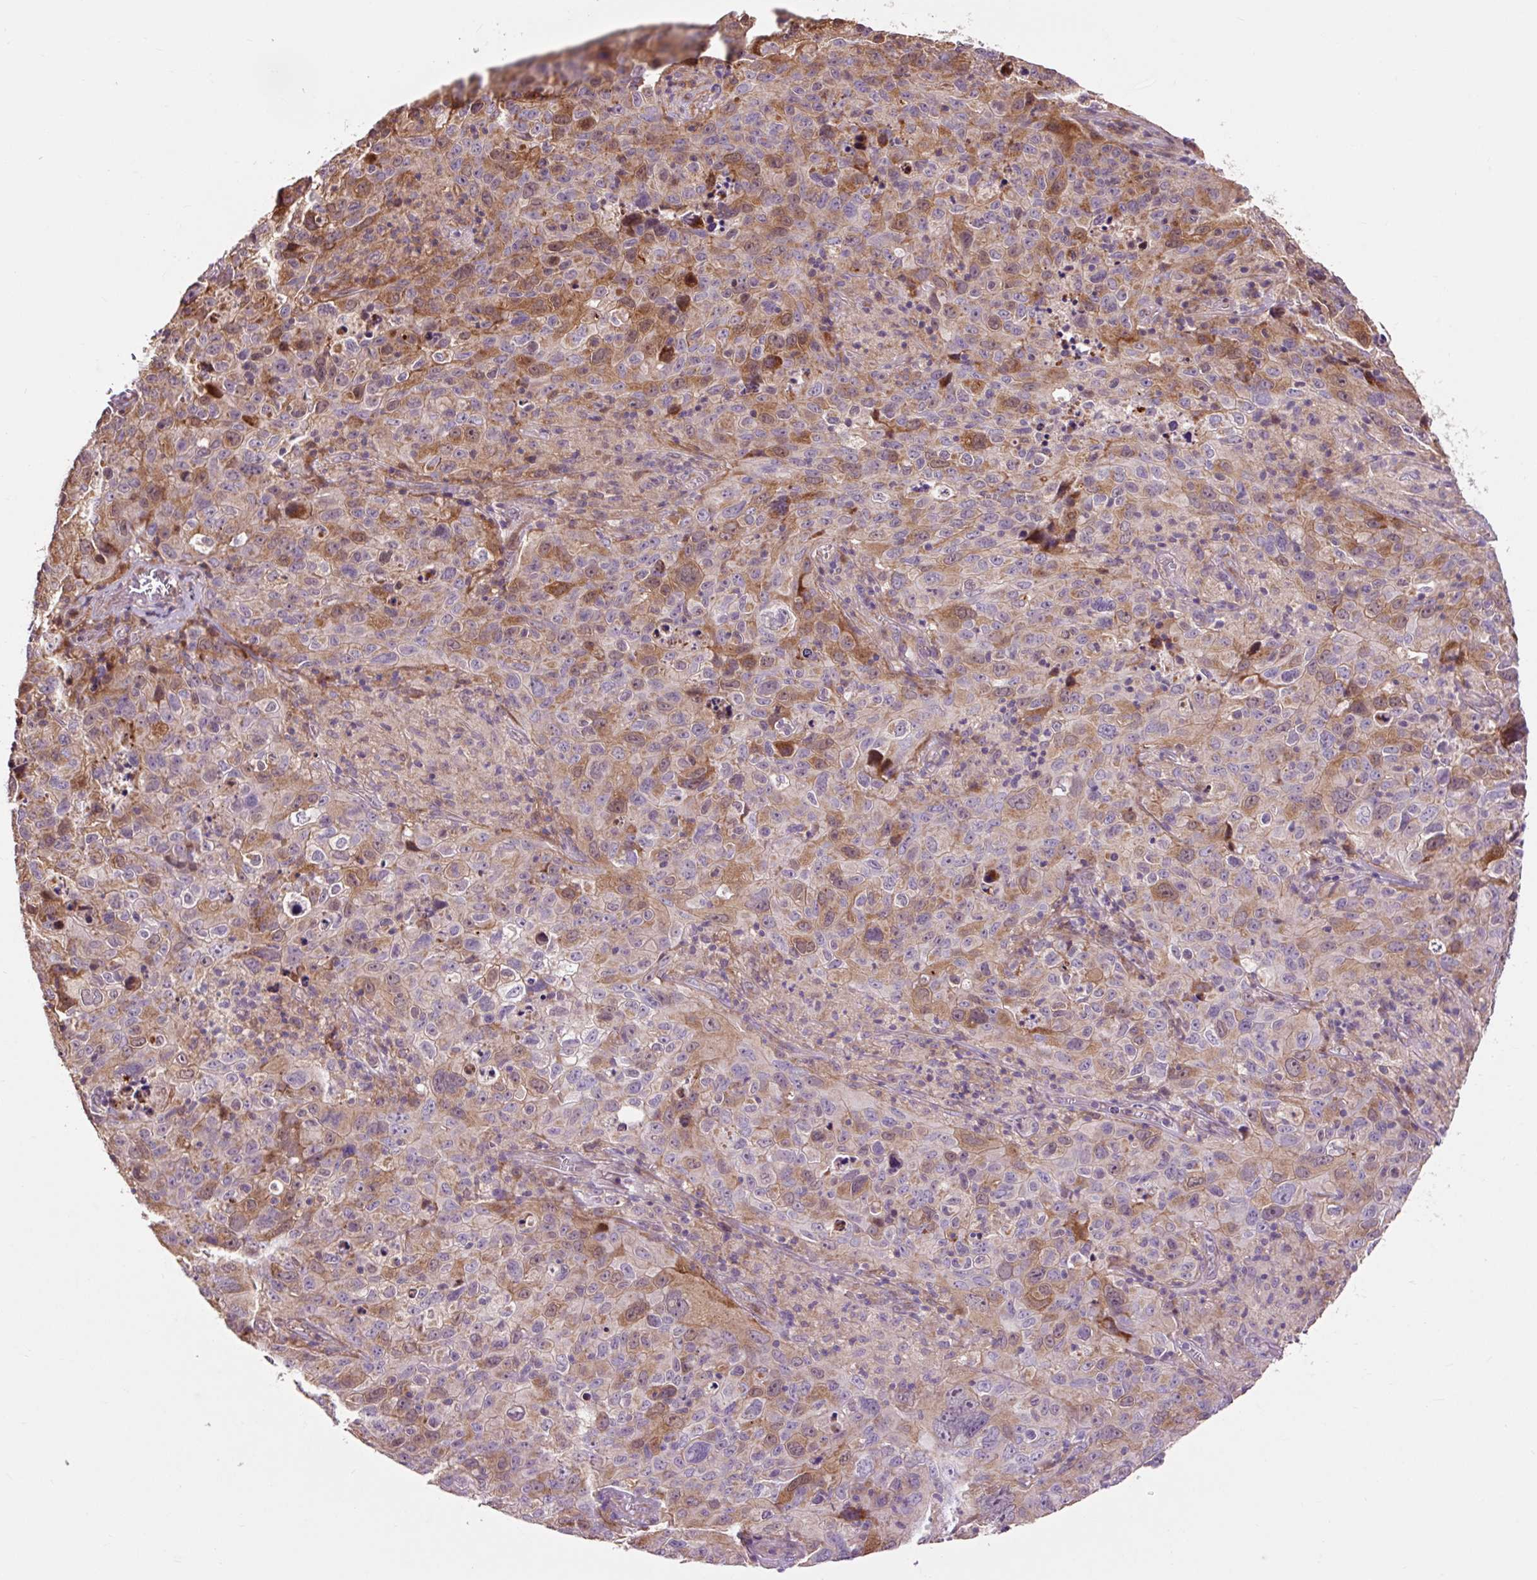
{"staining": {"intensity": "moderate", "quantity": "25%-75%", "location": "cytoplasmic/membranous,nuclear"}, "tissue": "cervical cancer", "cell_type": "Tumor cells", "image_type": "cancer", "snomed": [{"axis": "morphology", "description": "Squamous cell carcinoma, NOS"}, {"axis": "topography", "description": "Cervix"}], "caption": "Tumor cells exhibit medium levels of moderate cytoplasmic/membranous and nuclear positivity in approximately 25%-75% of cells in cervical squamous cell carcinoma.", "gene": "PRIMPOL", "patient": {"sex": "female", "age": 44}}